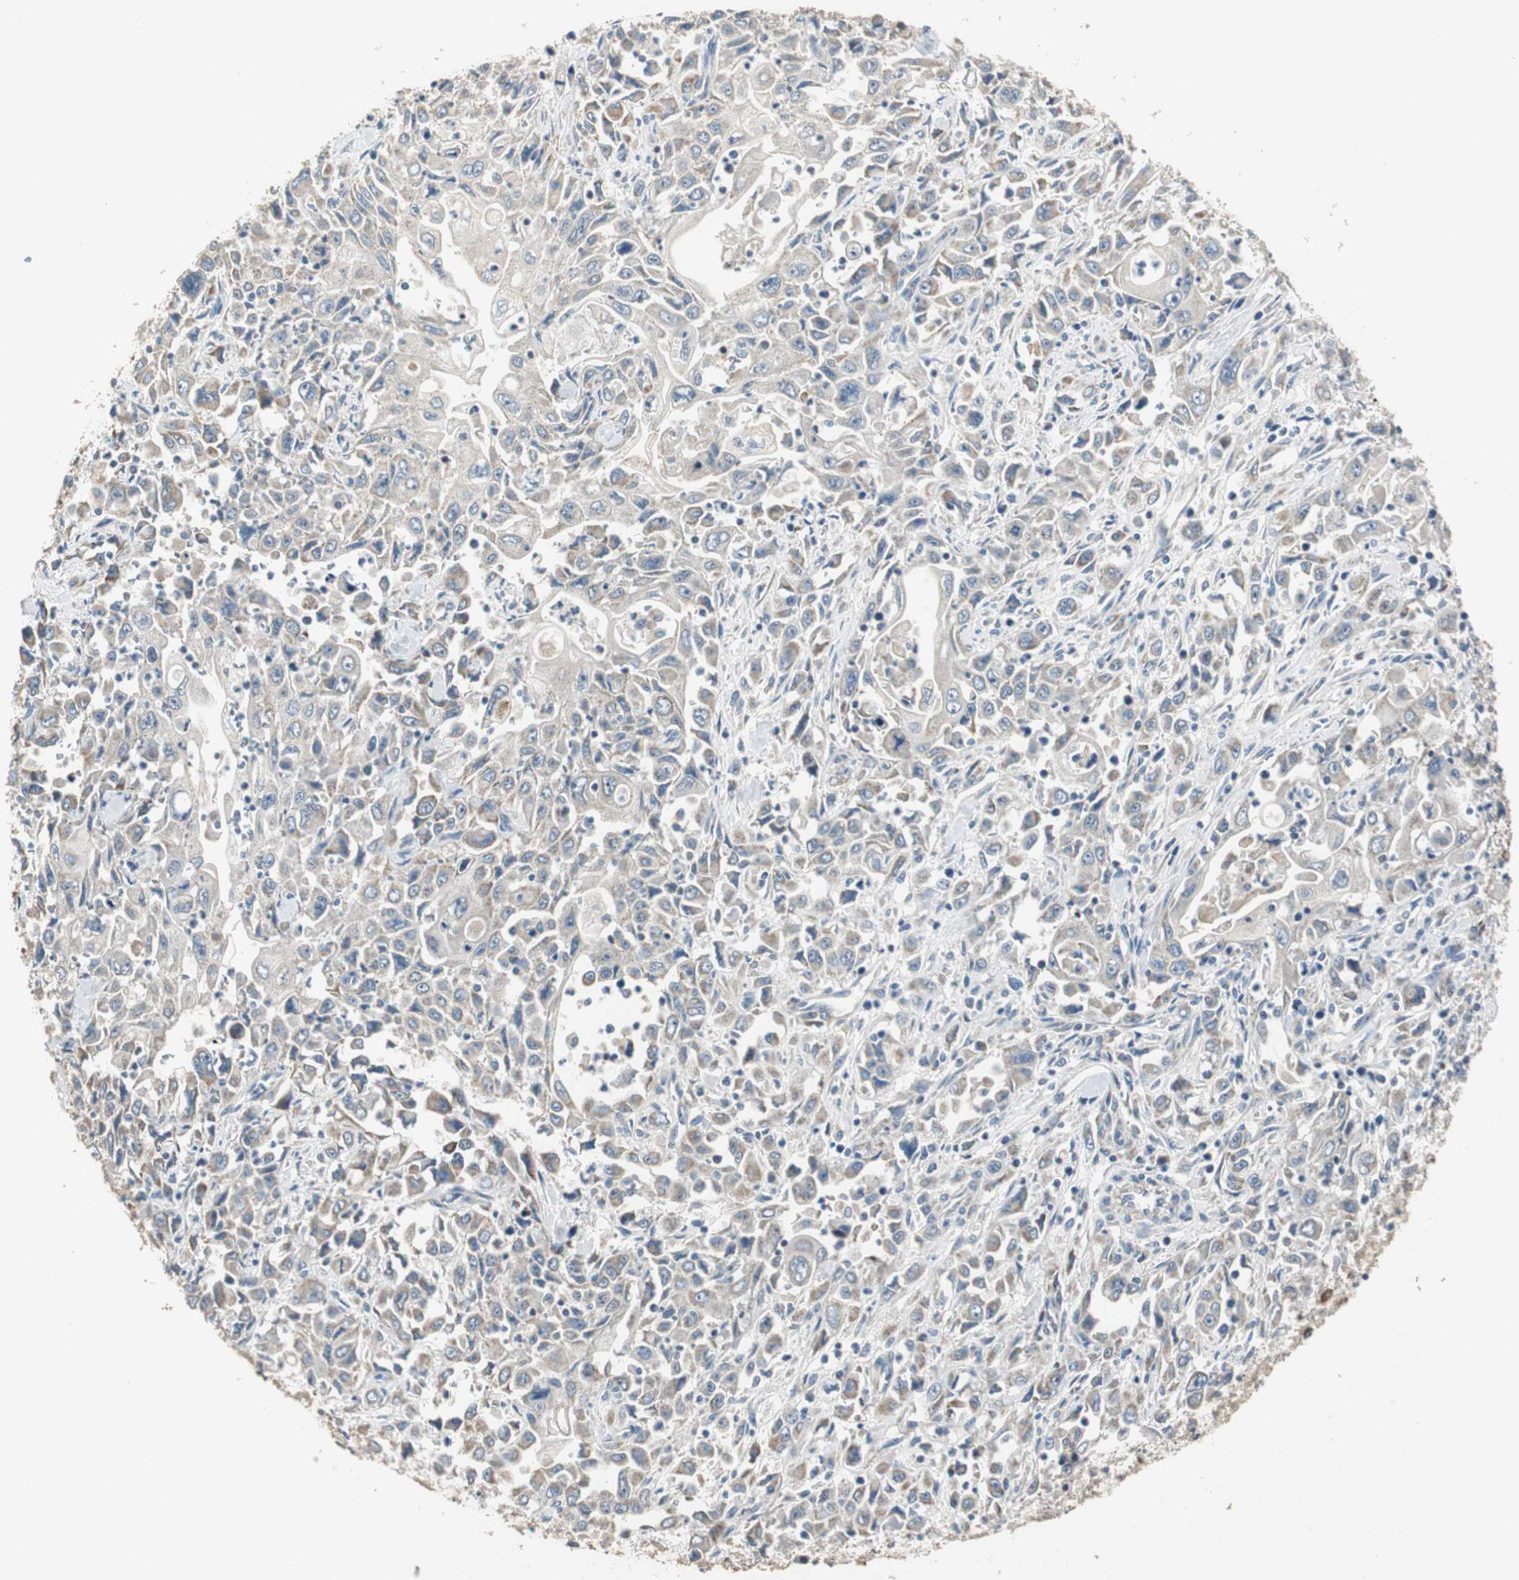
{"staining": {"intensity": "moderate", "quantity": ">75%", "location": "cytoplasmic/membranous"}, "tissue": "pancreatic cancer", "cell_type": "Tumor cells", "image_type": "cancer", "snomed": [{"axis": "morphology", "description": "Adenocarcinoma, NOS"}, {"axis": "topography", "description": "Pancreas"}], "caption": "A micrograph of pancreatic cancer (adenocarcinoma) stained for a protein reveals moderate cytoplasmic/membranous brown staining in tumor cells.", "gene": "MYT1", "patient": {"sex": "male", "age": 70}}